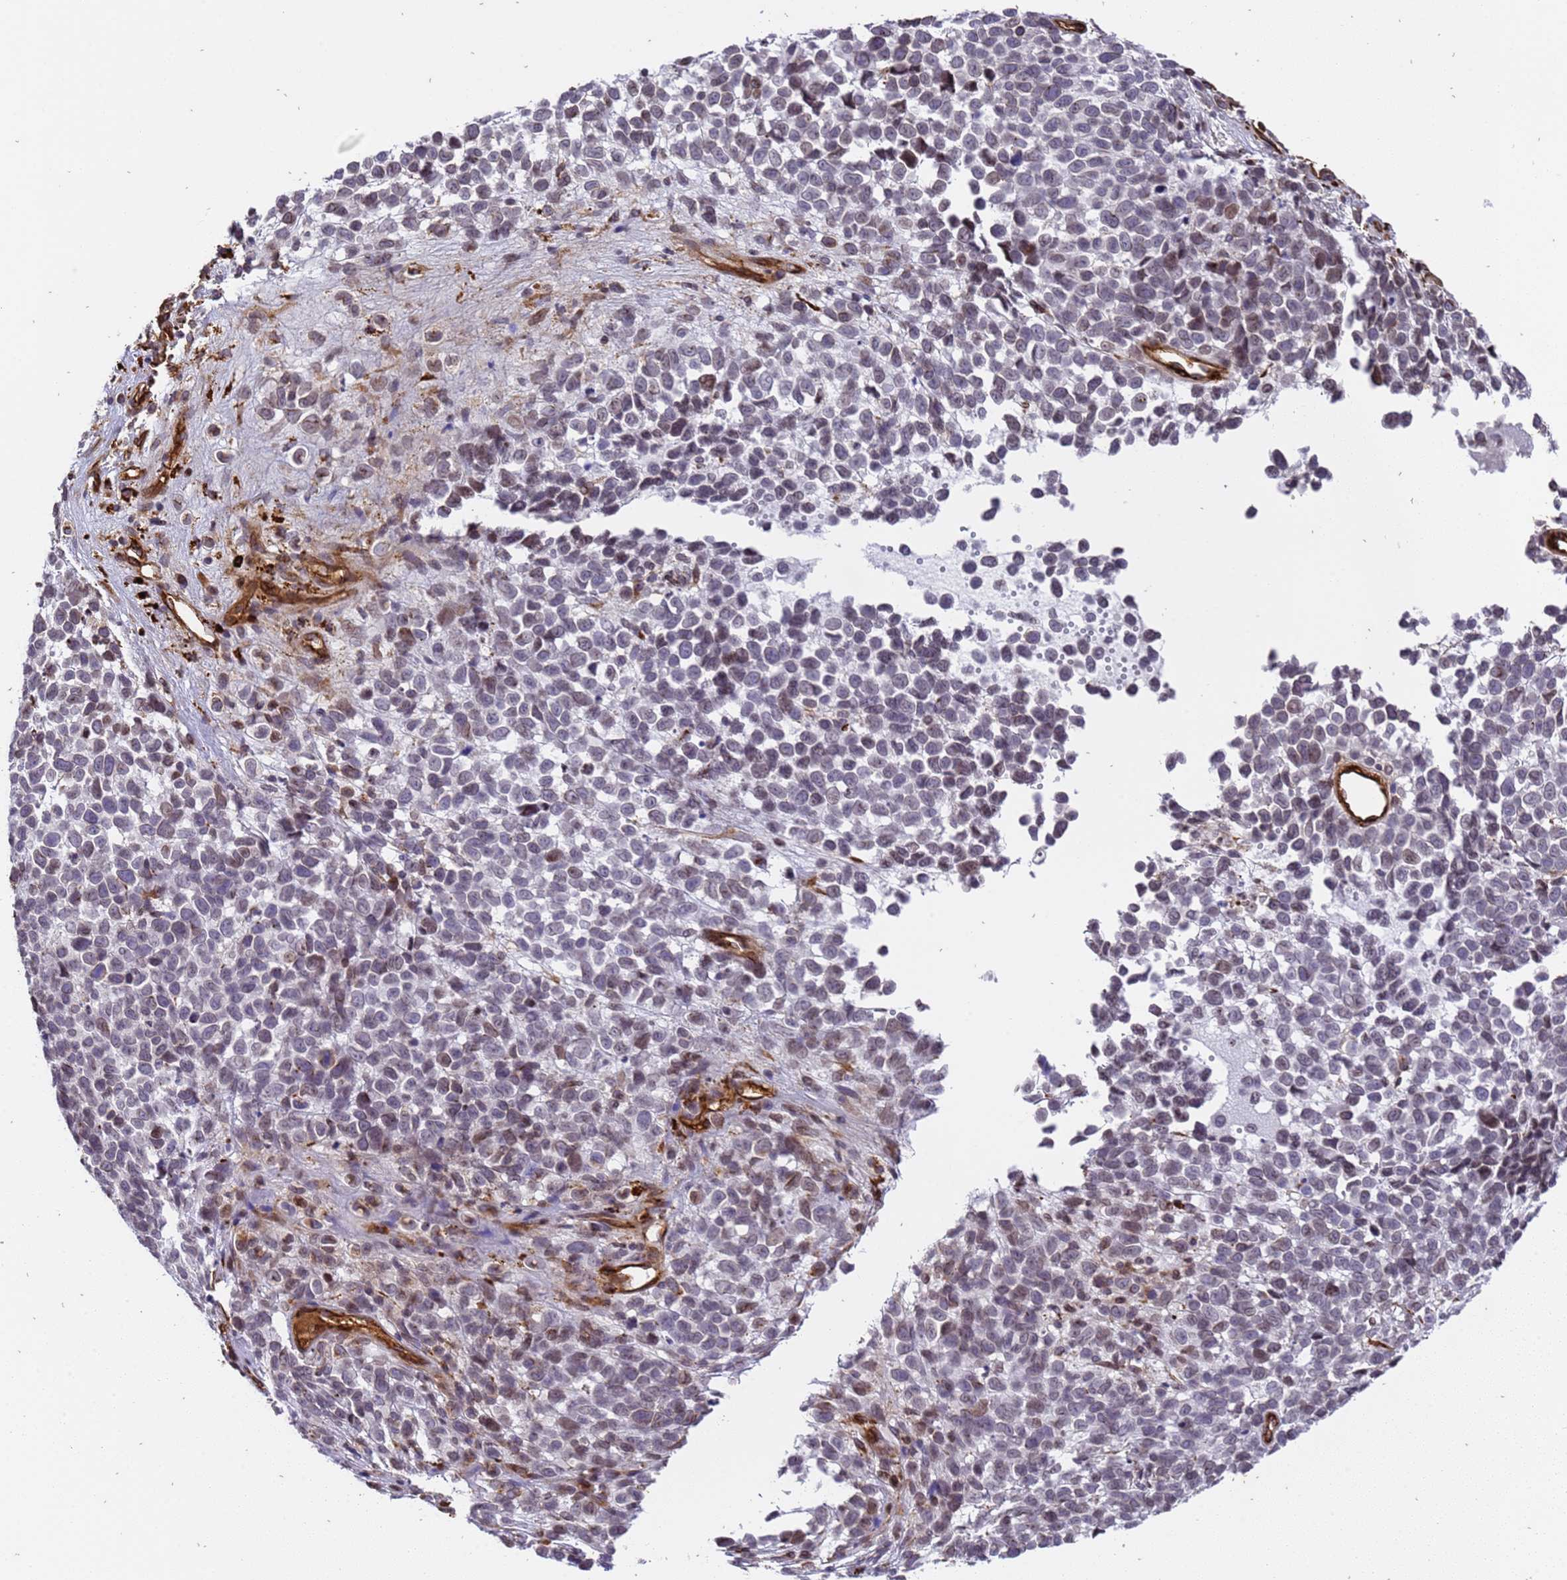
{"staining": {"intensity": "weak", "quantity": "<25%", "location": "nuclear"}, "tissue": "melanoma", "cell_type": "Tumor cells", "image_type": "cancer", "snomed": [{"axis": "morphology", "description": "Malignant melanoma, NOS"}, {"axis": "topography", "description": "Nose, NOS"}], "caption": "This is a photomicrograph of immunohistochemistry (IHC) staining of malignant melanoma, which shows no expression in tumor cells.", "gene": "IGFBP7", "patient": {"sex": "female", "age": 48}}